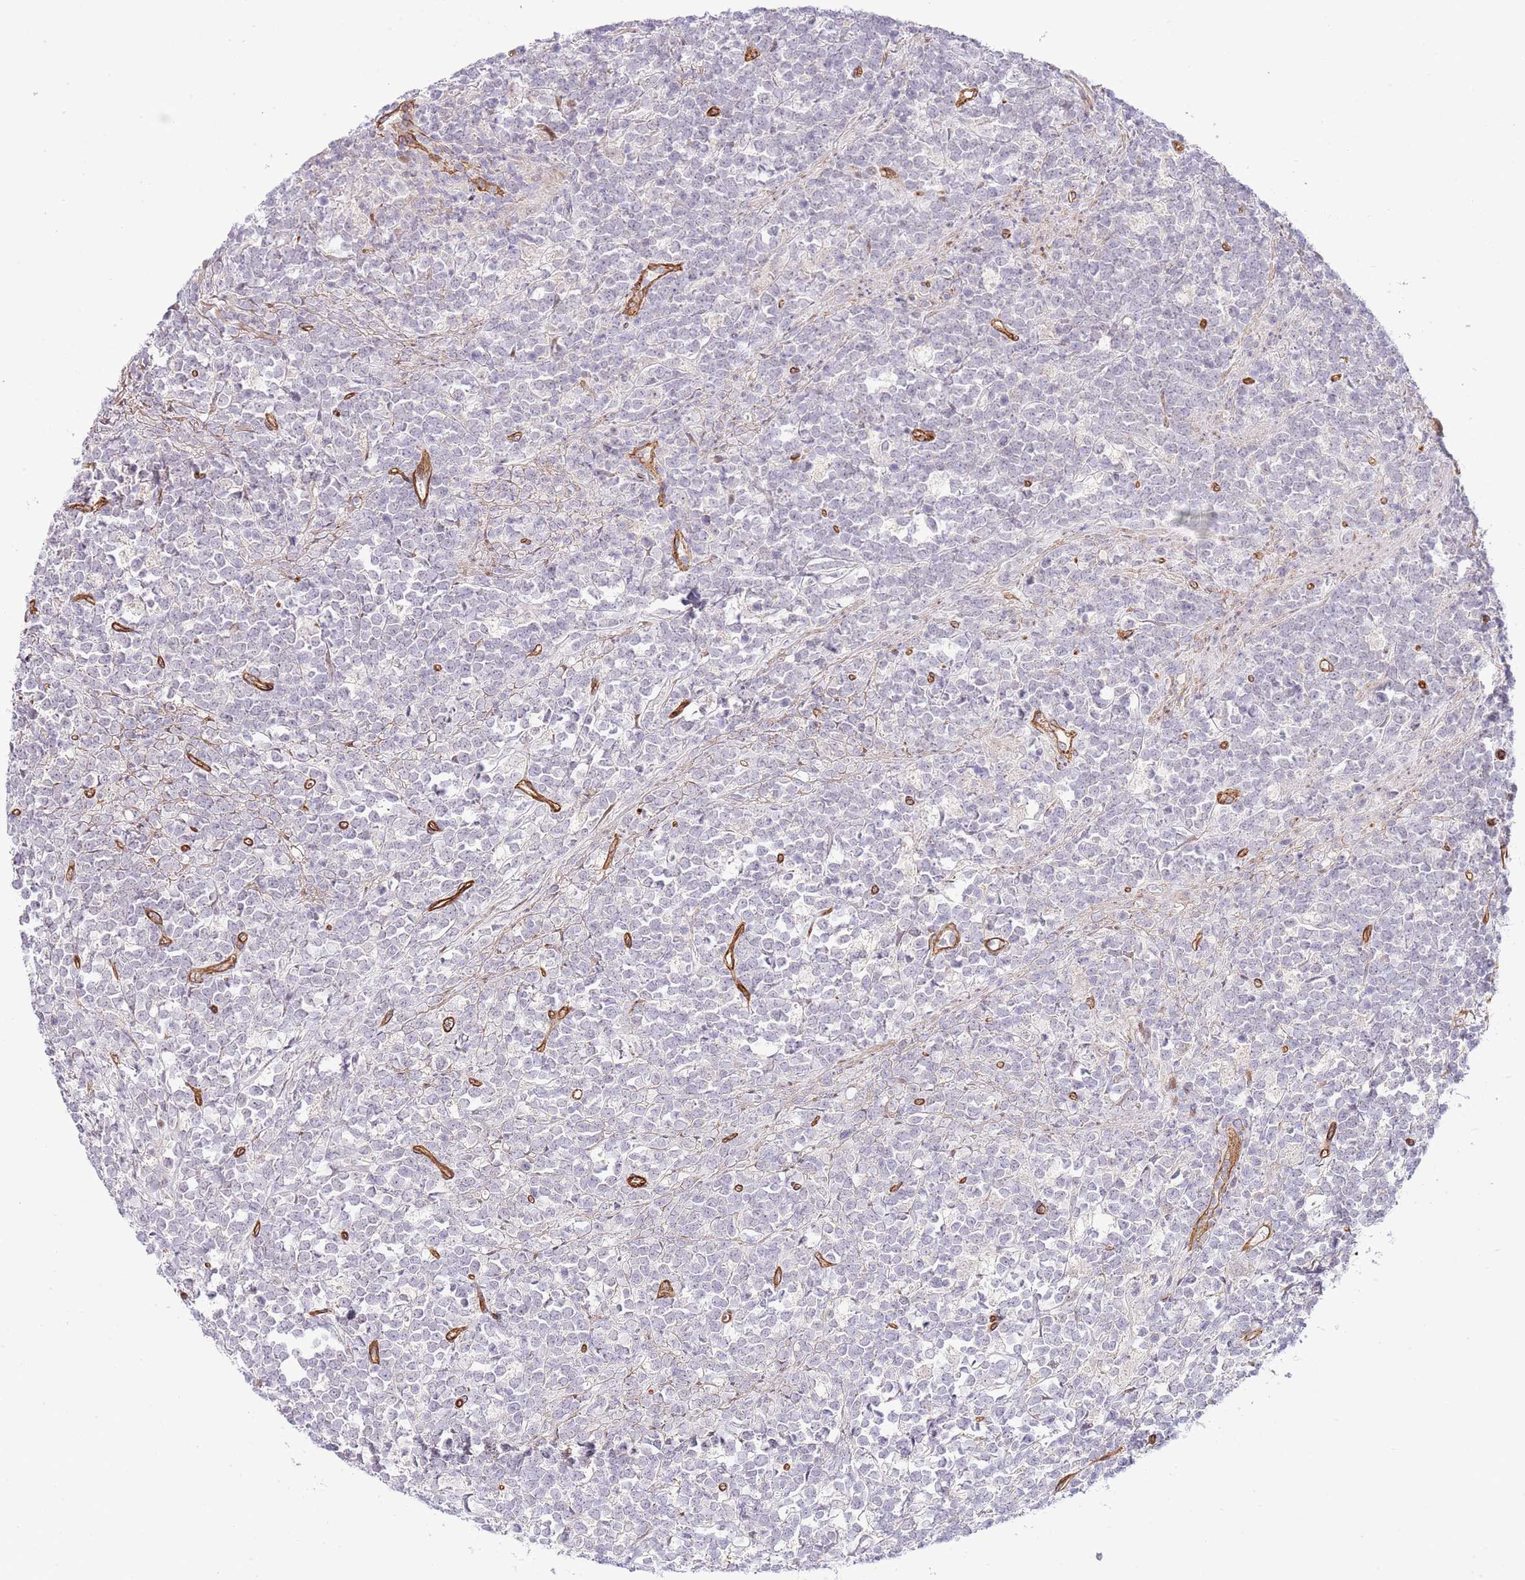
{"staining": {"intensity": "negative", "quantity": "none", "location": "none"}, "tissue": "lymphoma", "cell_type": "Tumor cells", "image_type": "cancer", "snomed": [{"axis": "morphology", "description": "Malignant lymphoma, non-Hodgkin's type, High grade"}, {"axis": "topography", "description": "Small intestine"}, {"axis": "topography", "description": "Colon"}], "caption": "A photomicrograph of lymphoma stained for a protein displays no brown staining in tumor cells. The staining is performed using DAB brown chromogen with nuclei counter-stained in using hematoxylin.", "gene": "NEK3", "patient": {"sex": "male", "age": 8}}